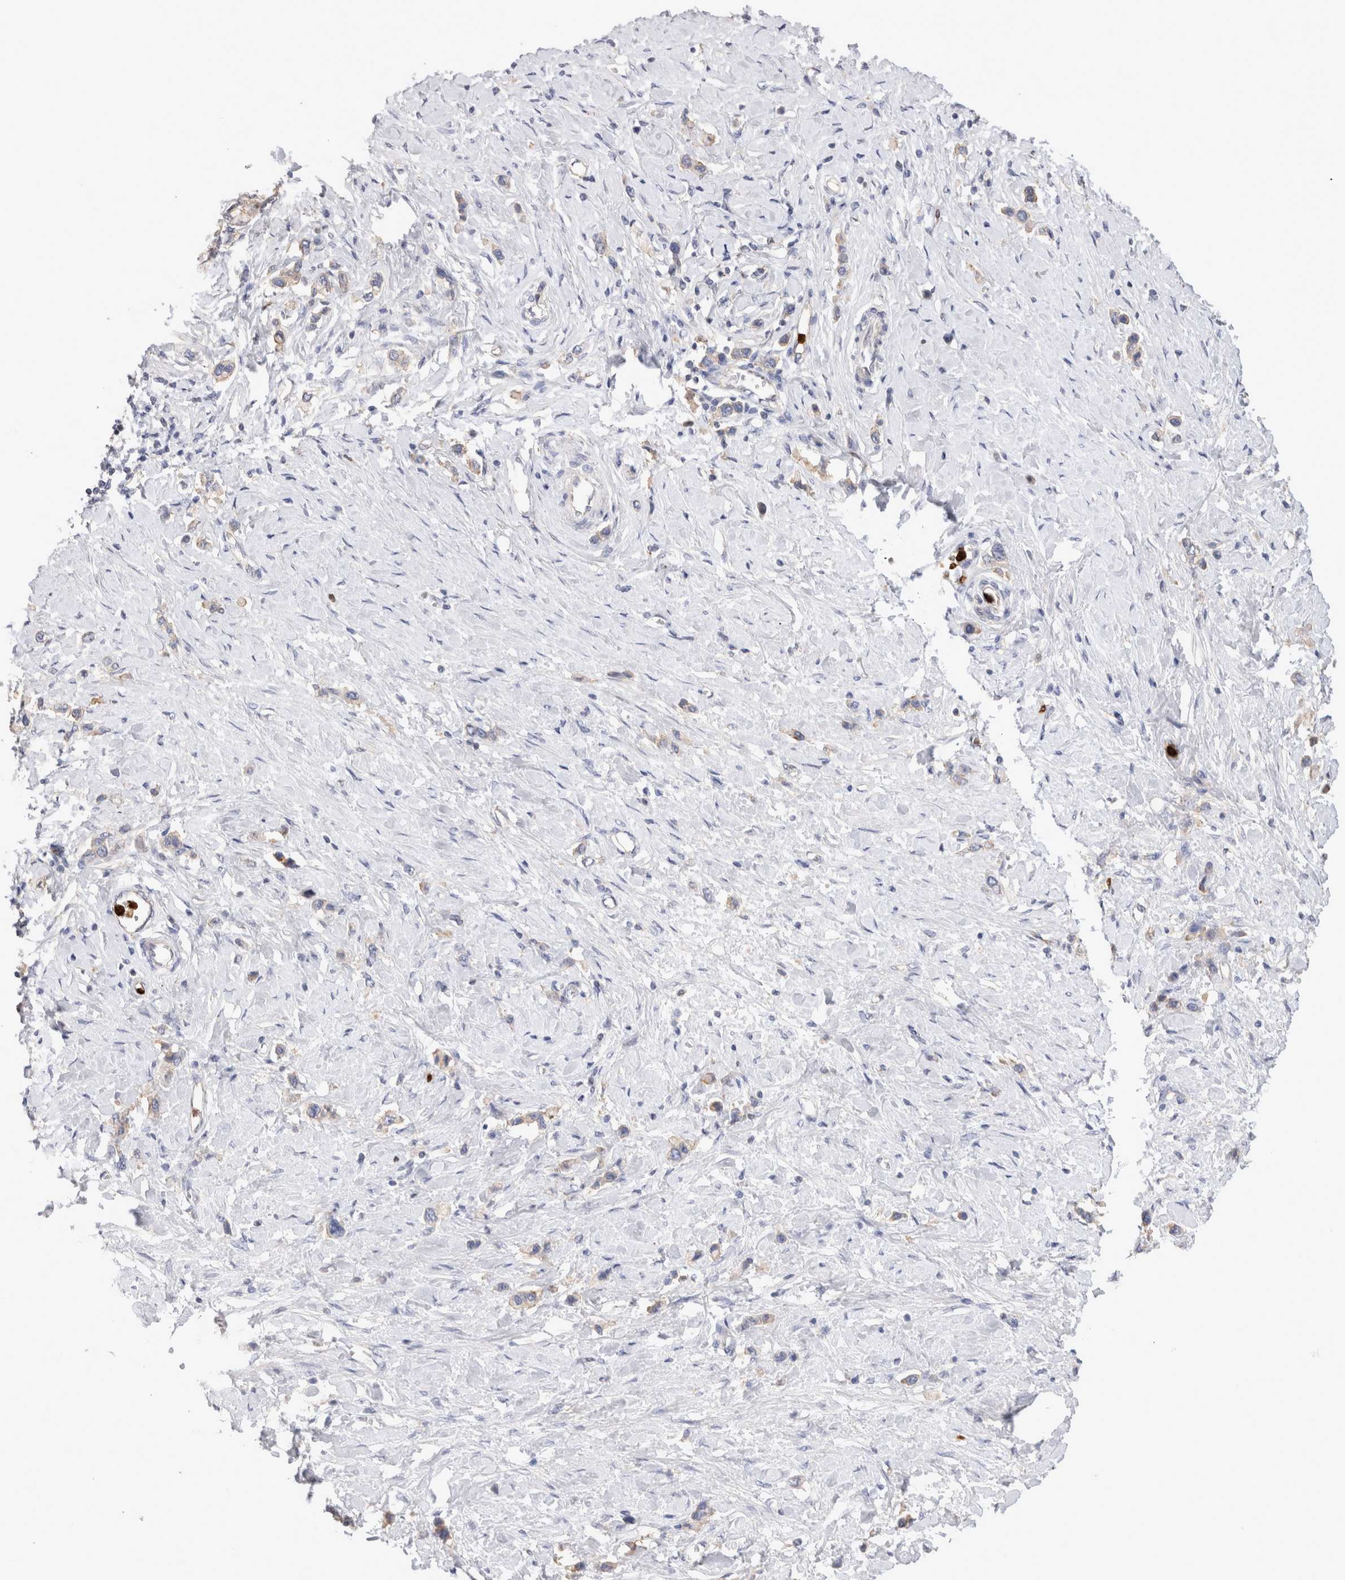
{"staining": {"intensity": "weak", "quantity": "<25%", "location": "cytoplasmic/membranous"}, "tissue": "stomach cancer", "cell_type": "Tumor cells", "image_type": "cancer", "snomed": [{"axis": "morphology", "description": "Adenocarcinoma, NOS"}, {"axis": "topography", "description": "Stomach"}], "caption": "Histopathology image shows no protein positivity in tumor cells of stomach cancer (adenocarcinoma) tissue. (DAB (3,3'-diaminobenzidine) immunohistochemistry with hematoxylin counter stain).", "gene": "NXT2", "patient": {"sex": "female", "age": 65}}